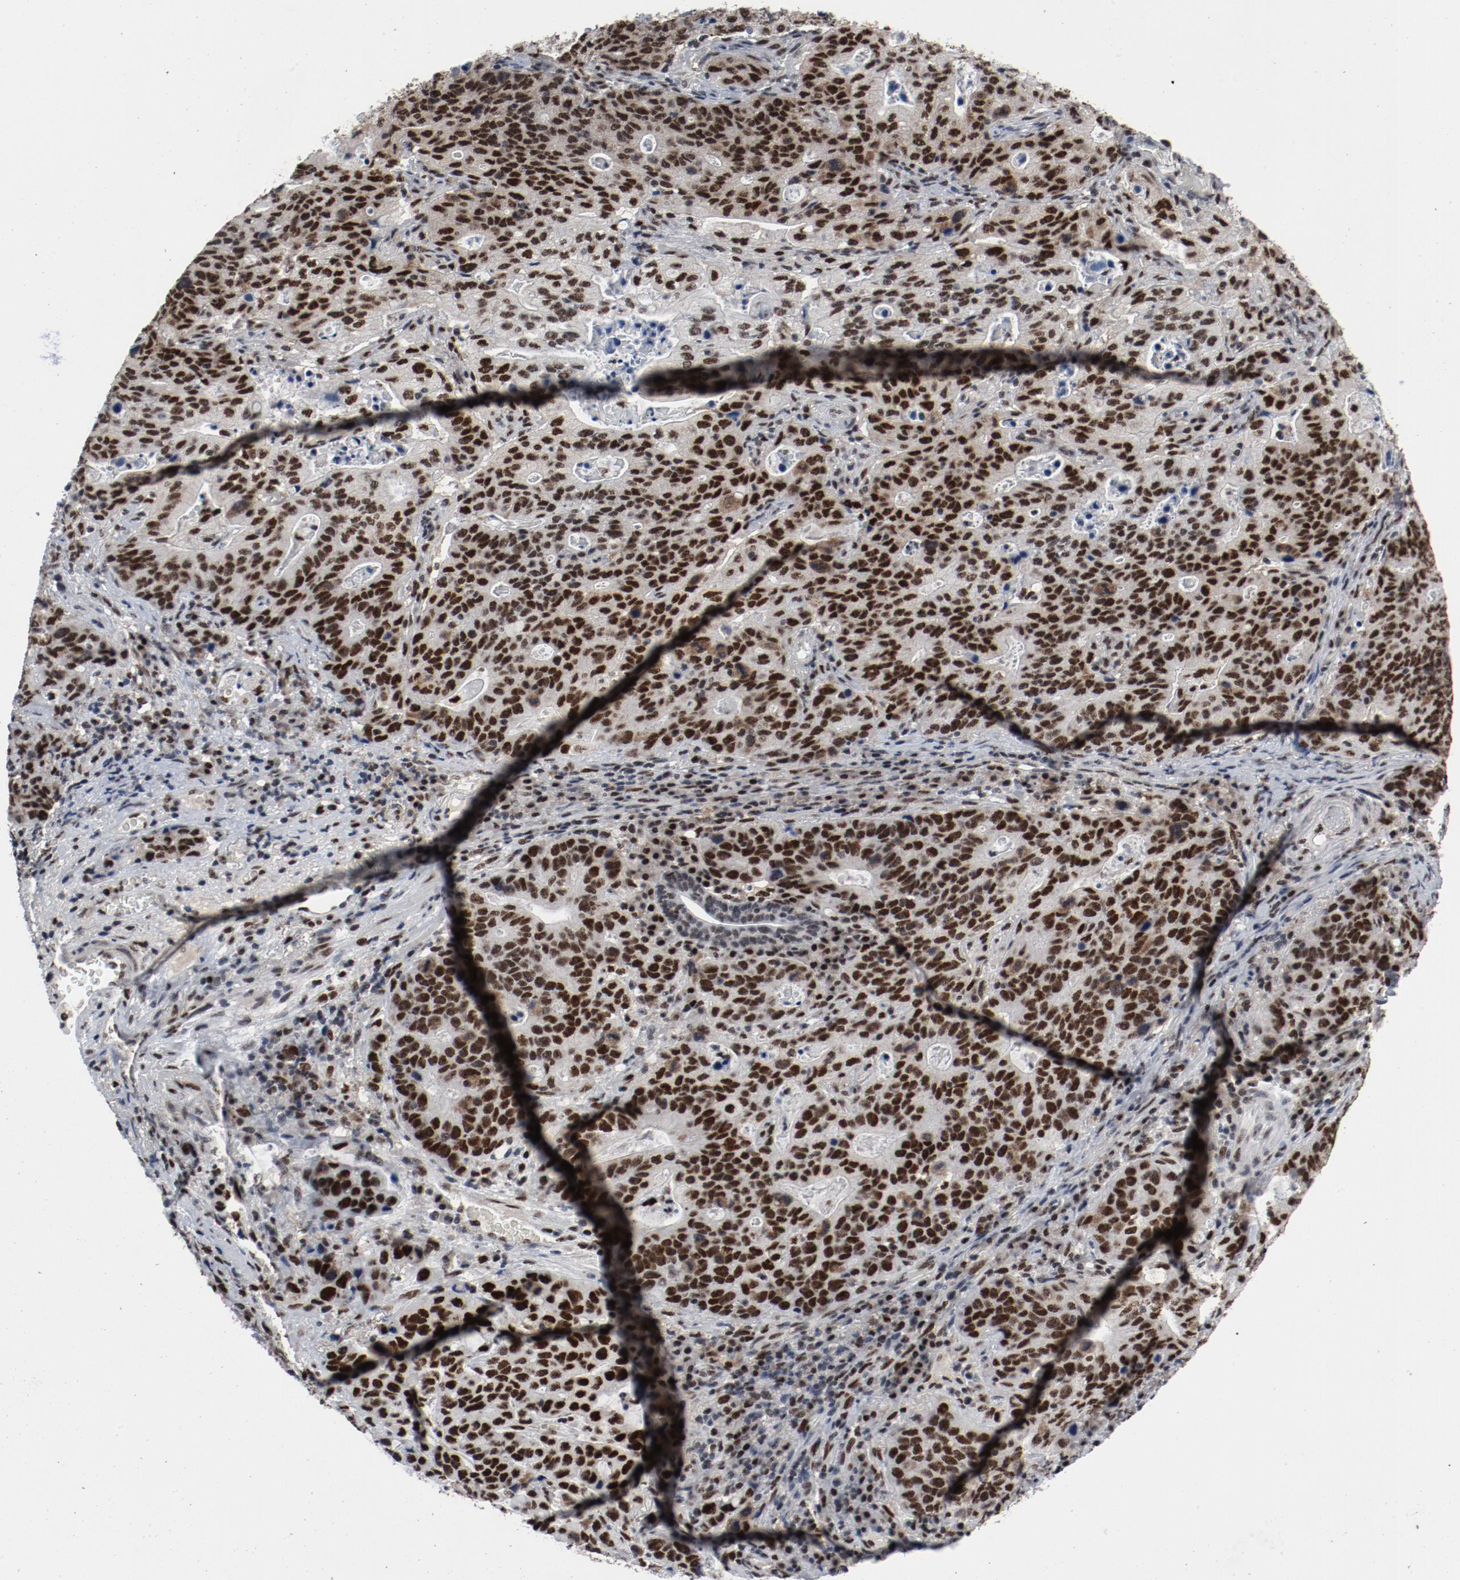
{"staining": {"intensity": "strong", "quantity": ">75%", "location": "nuclear"}, "tissue": "stomach cancer", "cell_type": "Tumor cells", "image_type": "cancer", "snomed": [{"axis": "morphology", "description": "Adenocarcinoma, NOS"}, {"axis": "topography", "description": "Esophagus"}, {"axis": "topography", "description": "Stomach"}], "caption": "Tumor cells show high levels of strong nuclear expression in approximately >75% of cells in stomach cancer.", "gene": "JMJD6", "patient": {"sex": "male", "age": 74}}